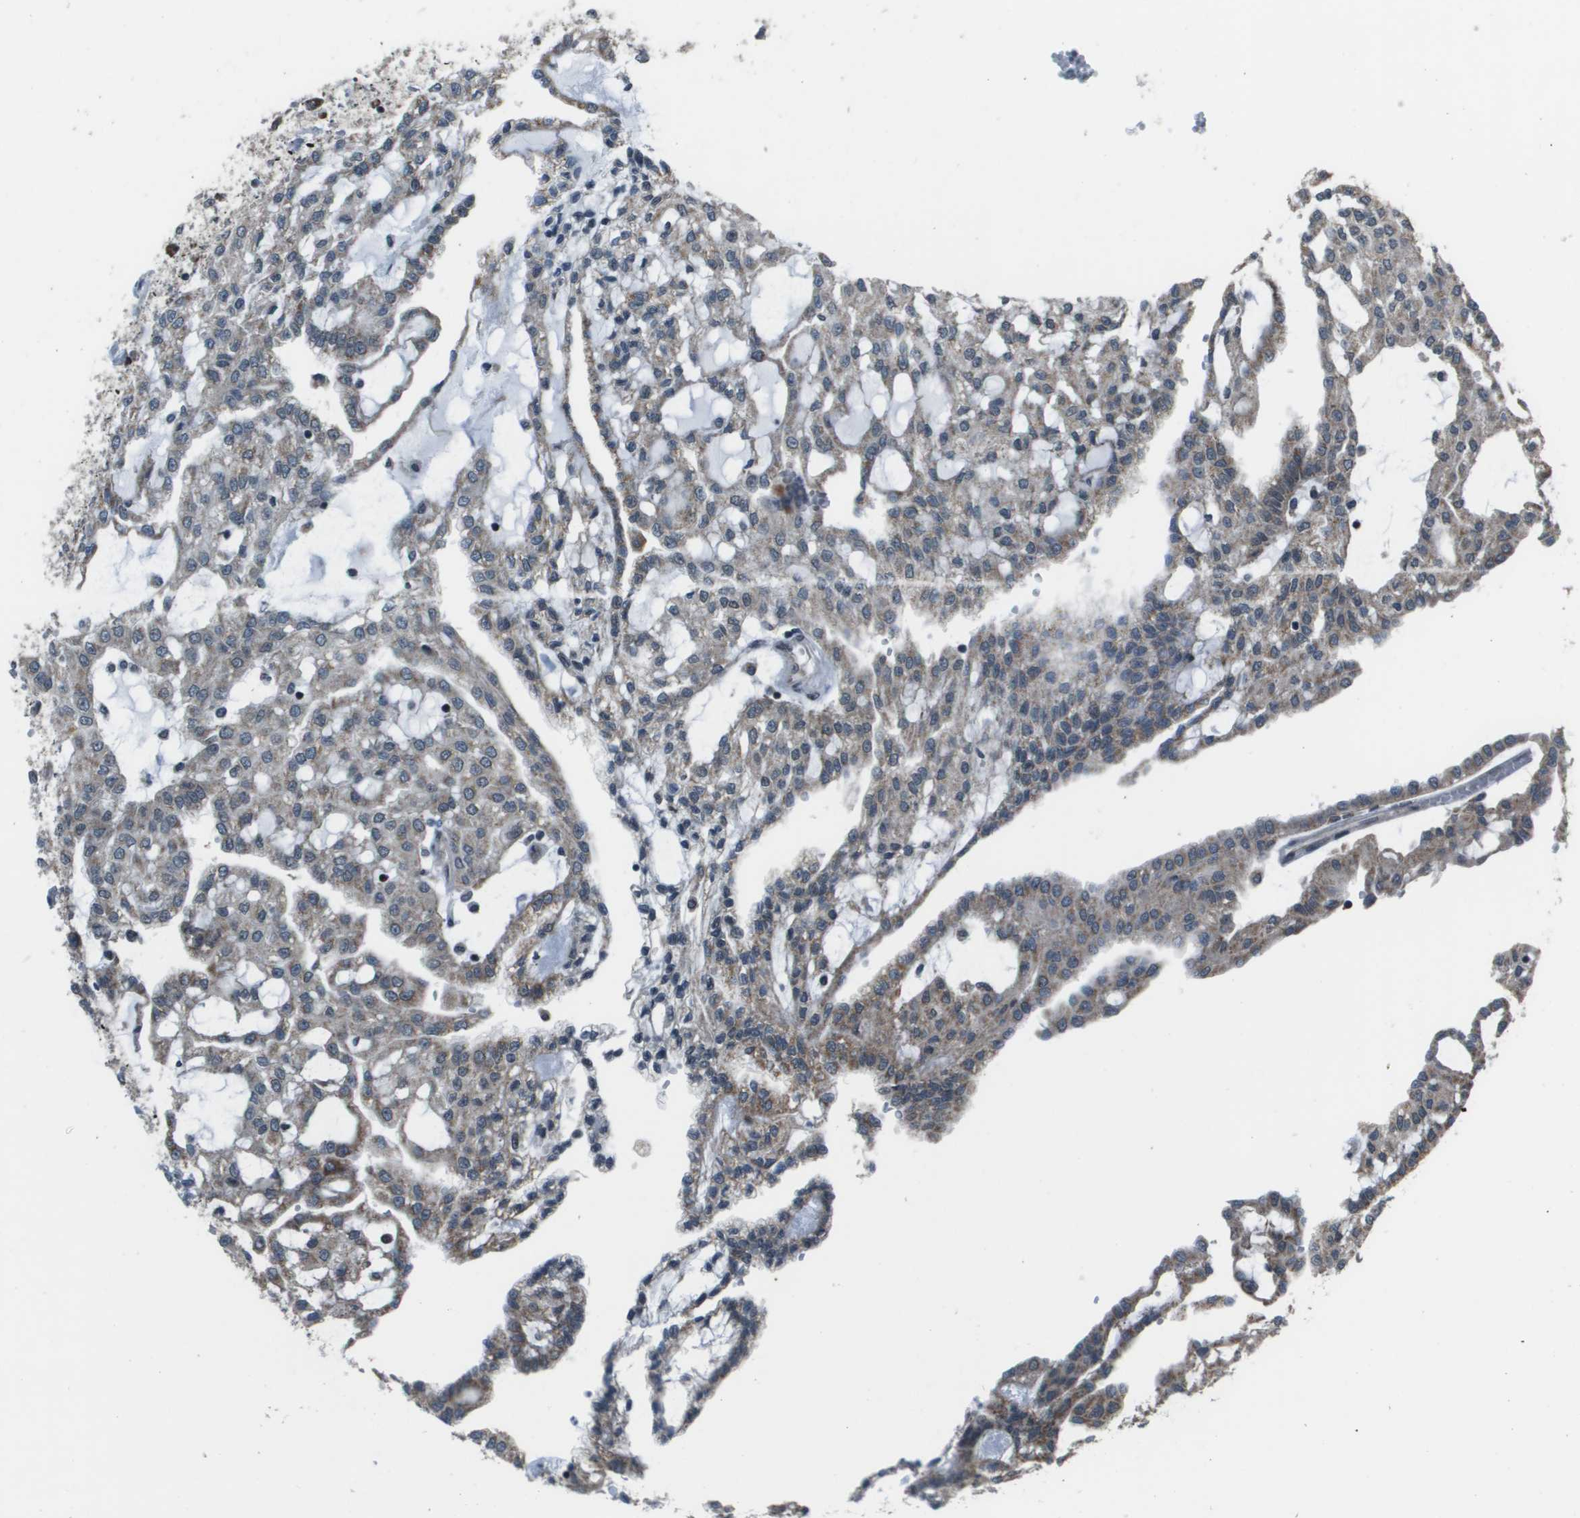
{"staining": {"intensity": "moderate", "quantity": "<25%", "location": "cytoplasmic/membranous"}, "tissue": "renal cancer", "cell_type": "Tumor cells", "image_type": "cancer", "snomed": [{"axis": "morphology", "description": "Adenocarcinoma, NOS"}, {"axis": "topography", "description": "Kidney"}], "caption": "This image exhibits IHC staining of human renal cancer (adenocarcinoma), with low moderate cytoplasmic/membranous staining in about <25% of tumor cells.", "gene": "PPFIA1", "patient": {"sex": "male", "age": 63}}